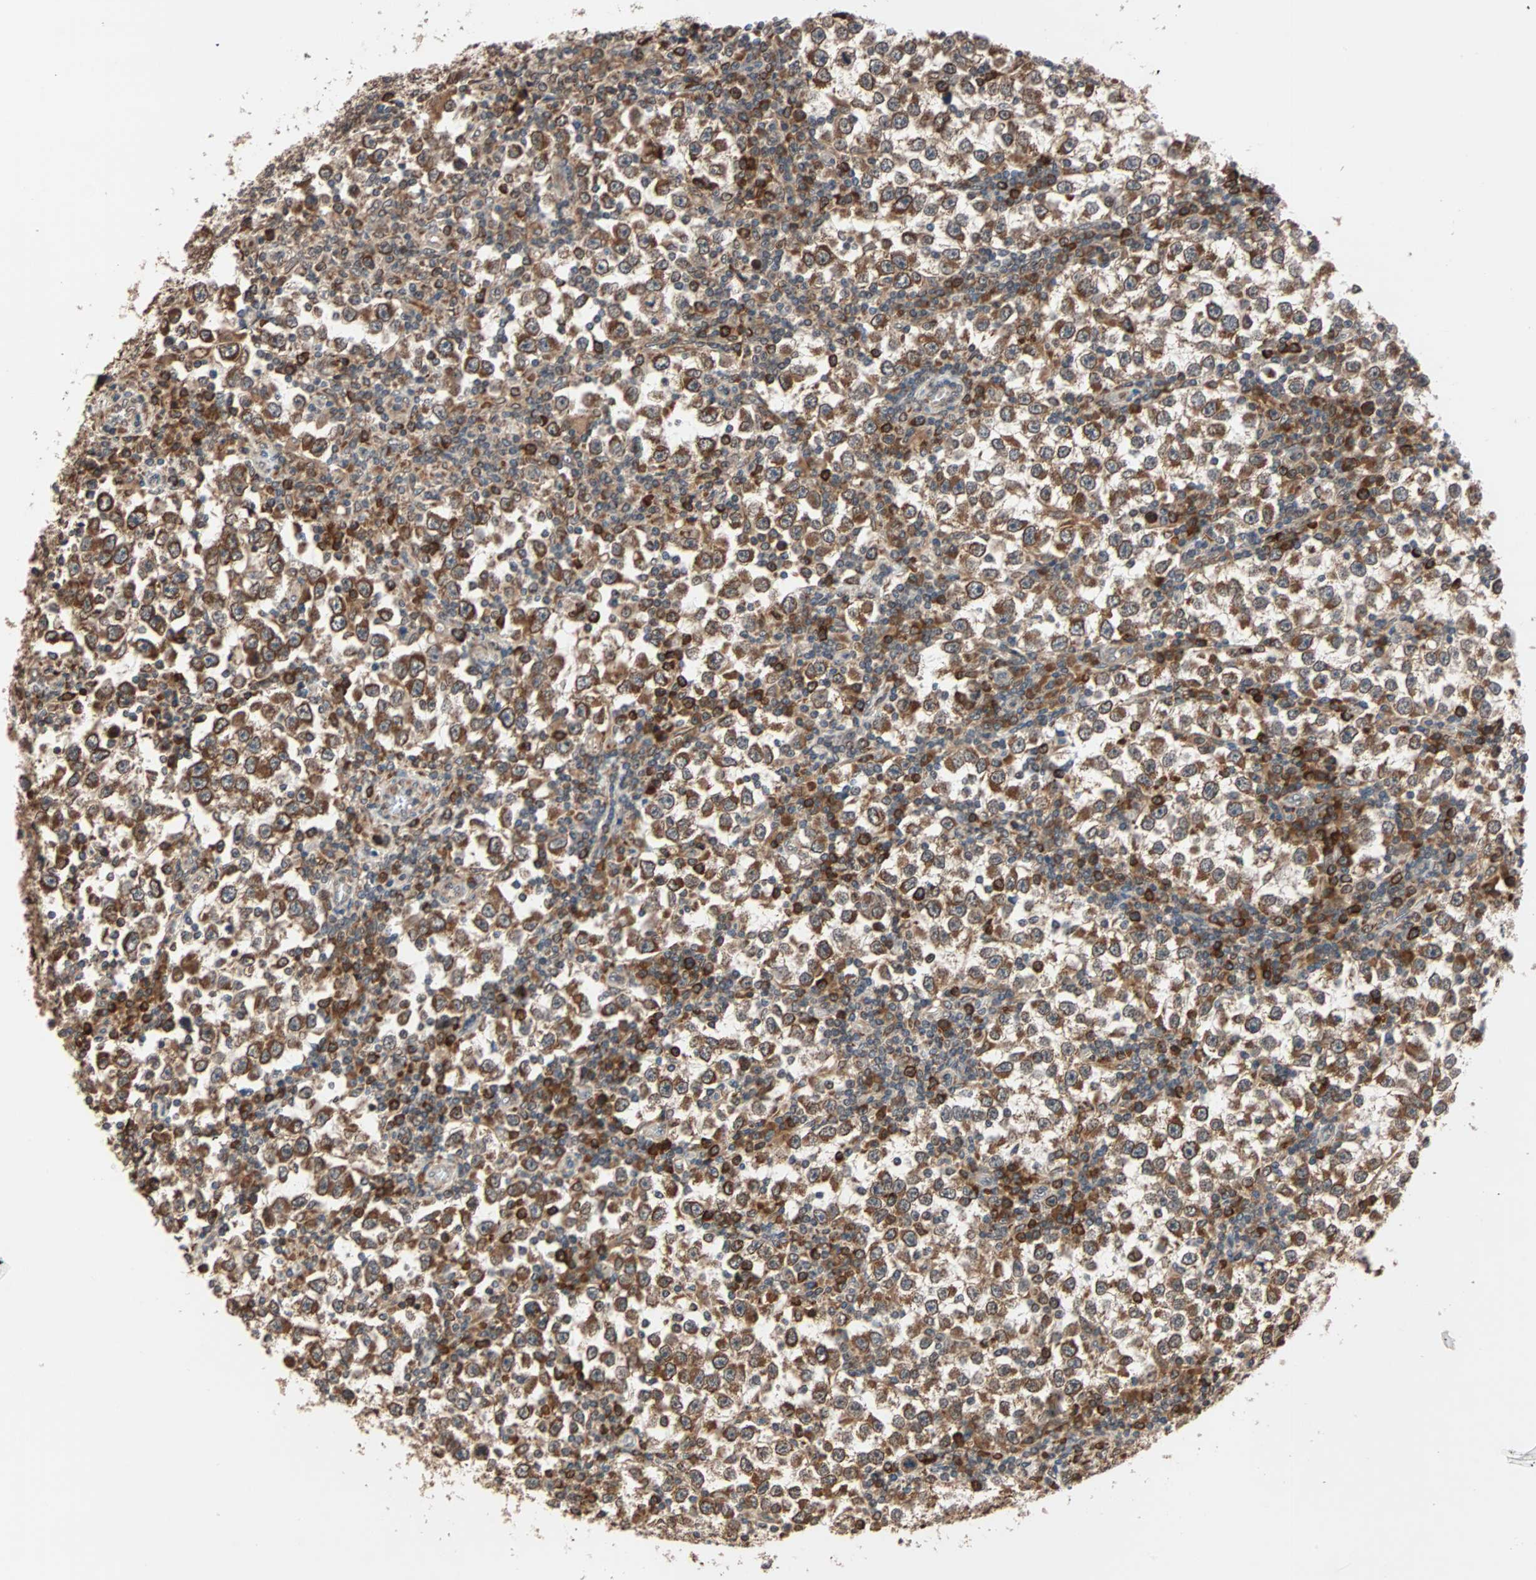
{"staining": {"intensity": "moderate", "quantity": ">75%", "location": "cytoplasmic/membranous,nuclear"}, "tissue": "testis cancer", "cell_type": "Tumor cells", "image_type": "cancer", "snomed": [{"axis": "morphology", "description": "Seminoma, NOS"}, {"axis": "topography", "description": "Testis"}], "caption": "Moderate cytoplasmic/membranous and nuclear staining is seen in approximately >75% of tumor cells in testis cancer (seminoma).", "gene": "AUP1", "patient": {"sex": "male", "age": 65}}